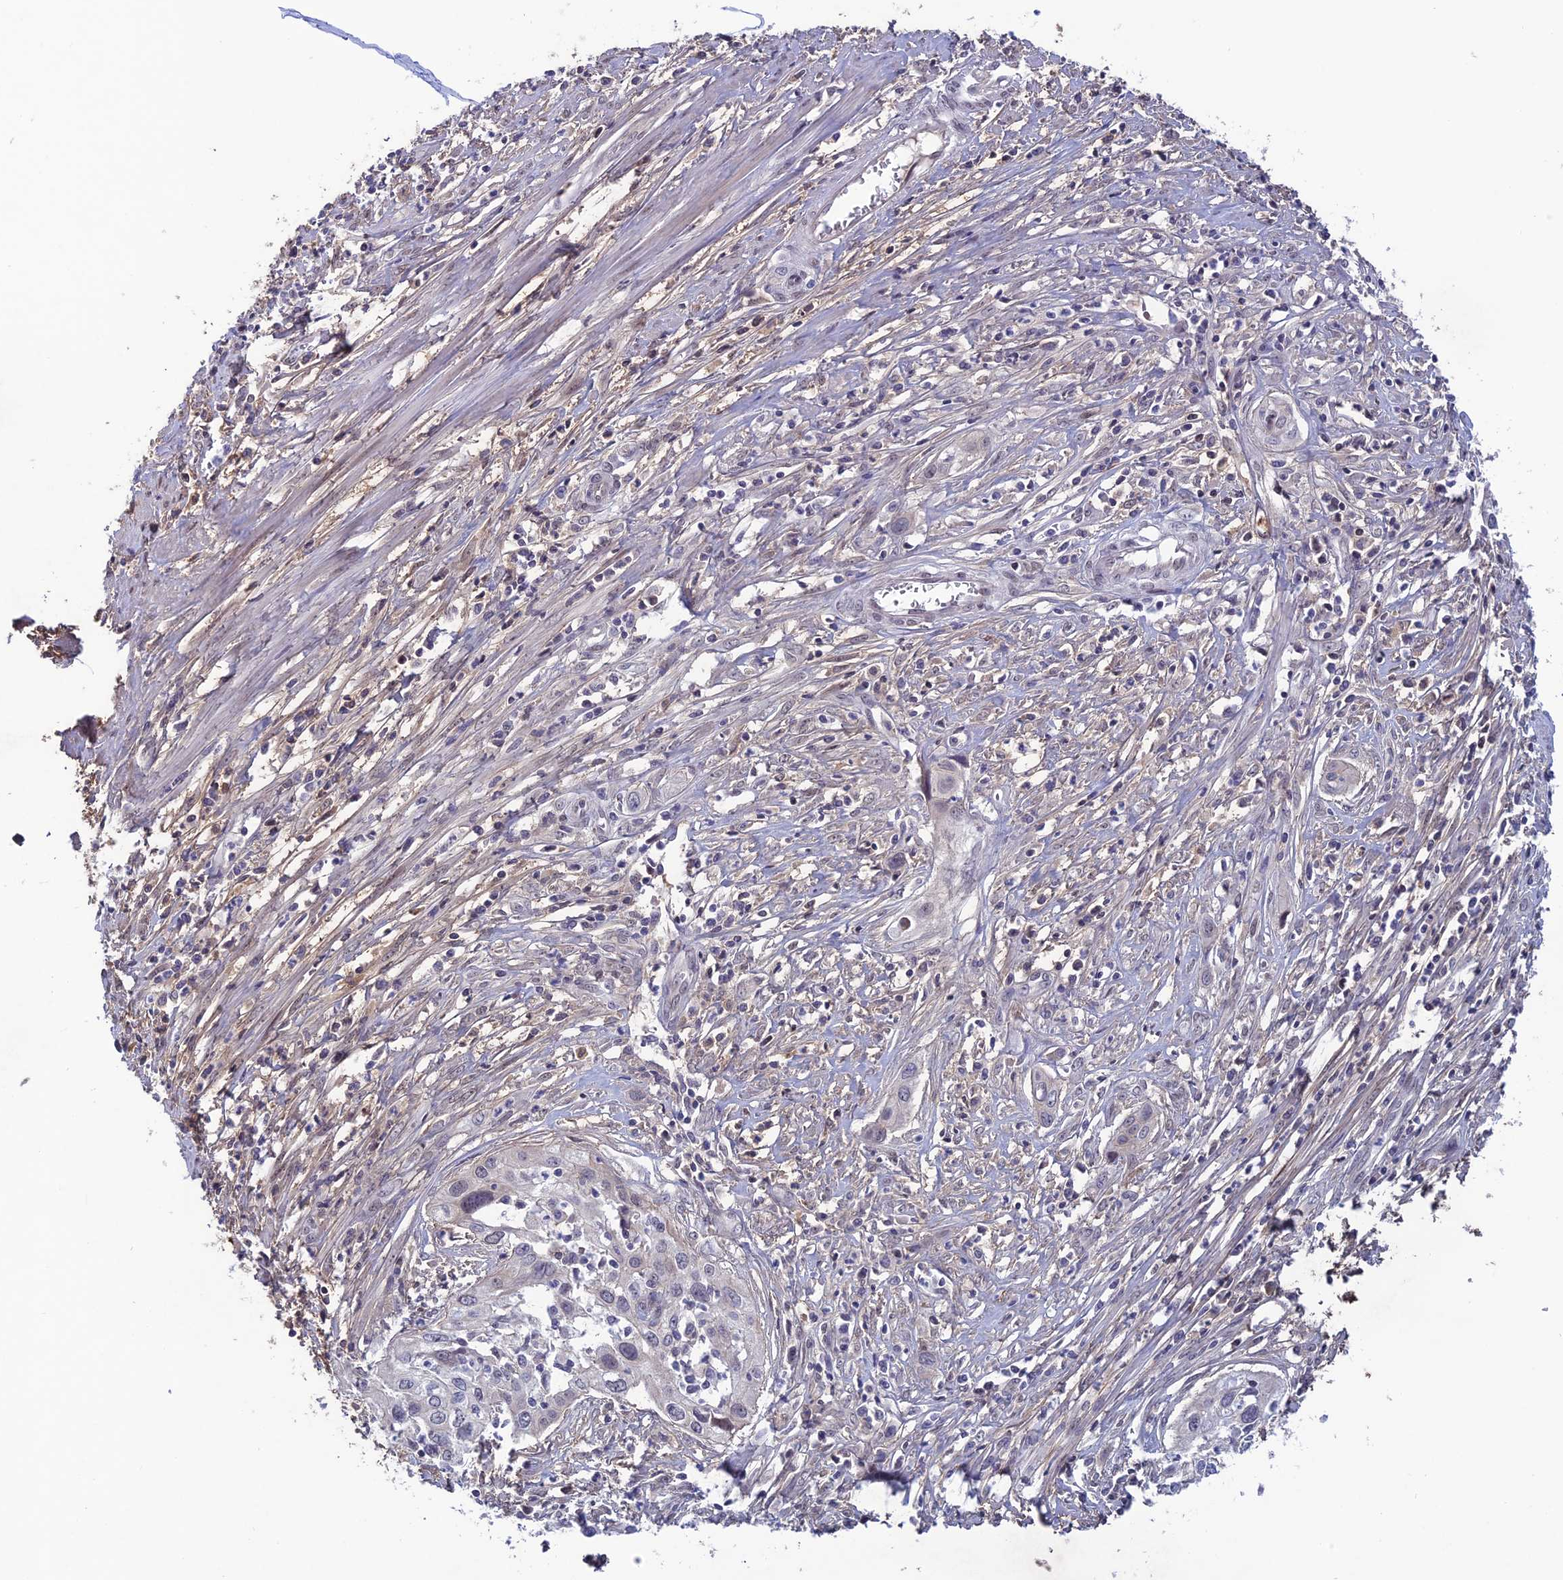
{"staining": {"intensity": "negative", "quantity": "none", "location": "none"}, "tissue": "cervical cancer", "cell_type": "Tumor cells", "image_type": "cancer", "snomed": [{"axis": "morphology", "description": "Squamous cell carcinoma, NOS"}, {"axis": "topography", "description": "Cervix"}], "caption": "There is no significant staining in tumor cells of cervical squamous cell carcinoma. The staining is performed using DAB brown chromogen with nuclei counter-stained in using hematoxylin.", "gene": "FKBPL", "patient": {"sex": "female", "age": 34}}